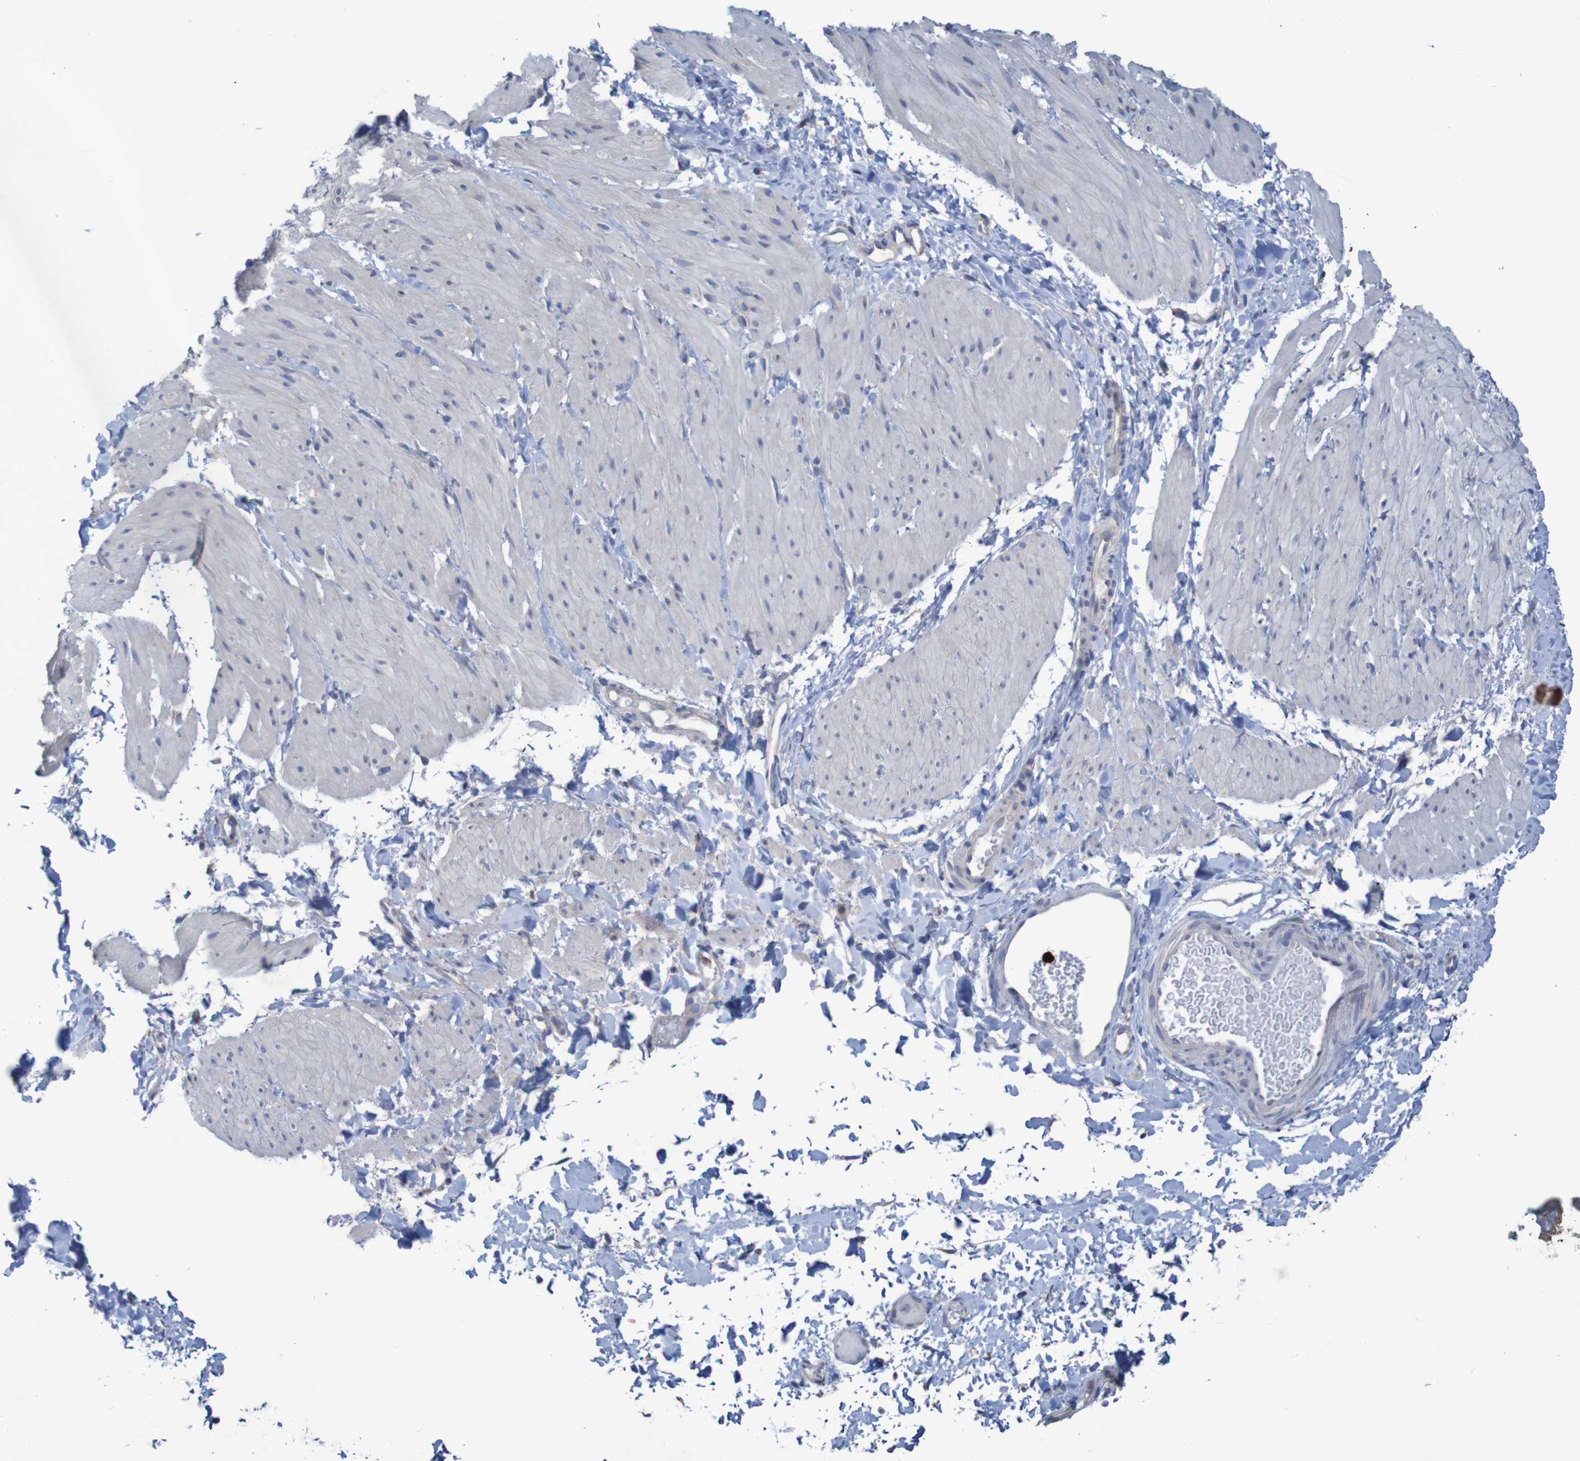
{"staining": {"intensity": "negative", "quantity": "none", "location": "none"}, "tissue": "smooth muscle", "cell_type": "Smooth muscle cells", "image_type": "normal", "snomed": [{"axis": "morphology", "description": "Normal tissue, NOS"}, {"axis": "topography", "description": "Smooth muscle"}], "caption": "This image is of normal smooth muscle stained with immunohistochemistry to label a protein in brown with the nuclei are counter-stained blue. There is no staining in smooth muscle cells. (Immunohistochemistry (ihc), brightfield microscopy, high magnification).", "gene": "PARP4", "patient": {"sex": "male", "age": 16}}